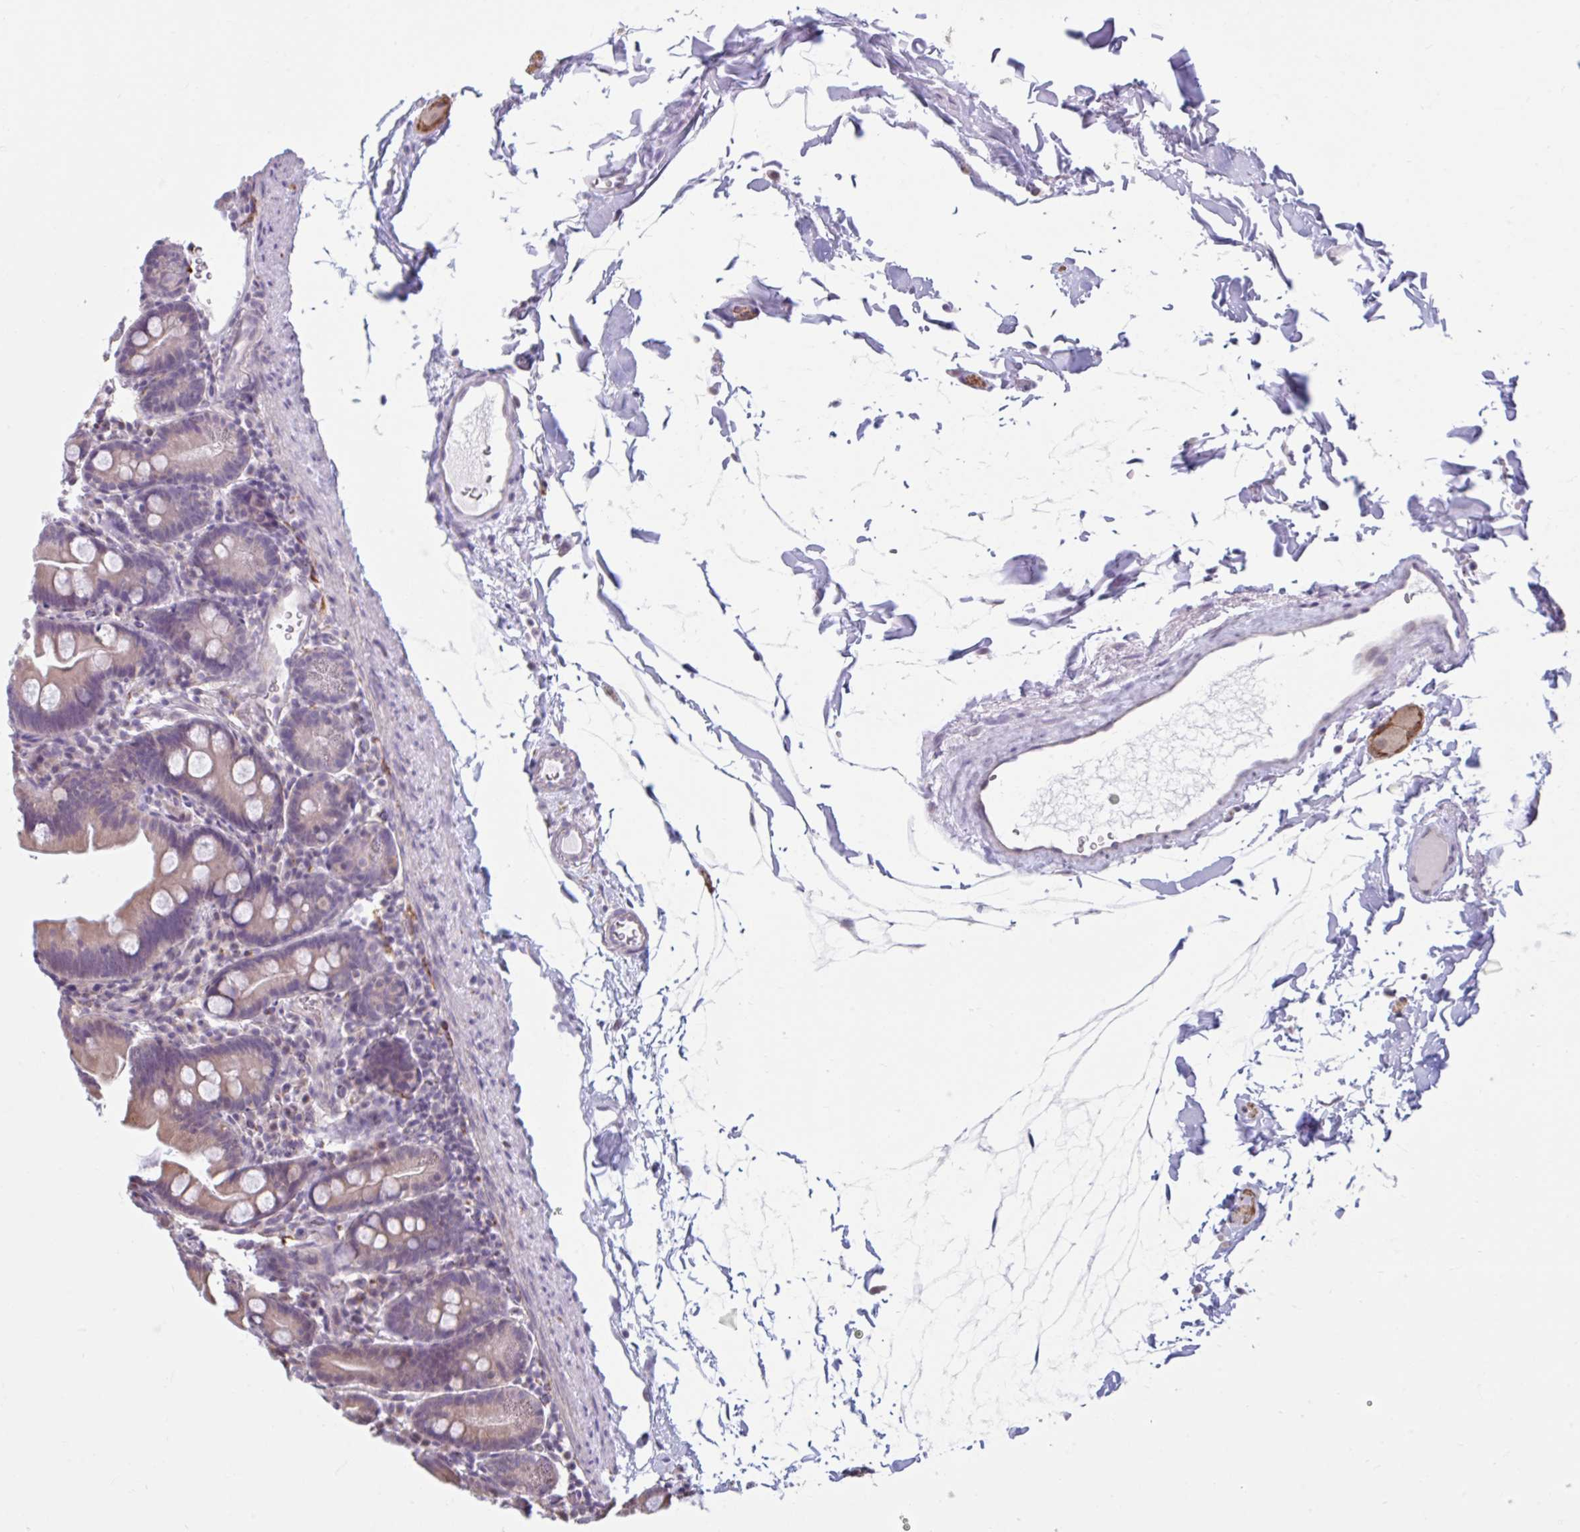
{"staining": {"intensity": "weak", "quantity": "25%-75%", "location": "cytoplasmic/membranous"}, "tissue": "small intestine", "cell_type": "Glandular cells", "image_type": "normal", "snomed": [{"axis": "morphology", "description": "Normal tissue, NOS"}, {"axis": "topography", "description": "Small intestine"}], "caption": "IHC micrograph of normal human small intestine stained for a protein (brown), which shows low levels of weak cytoplasmic/membranous staining in approximately 25%-75% of glandular cells.", "gene": "CDH19", "patient": {"sex": "female", "age": 68}}